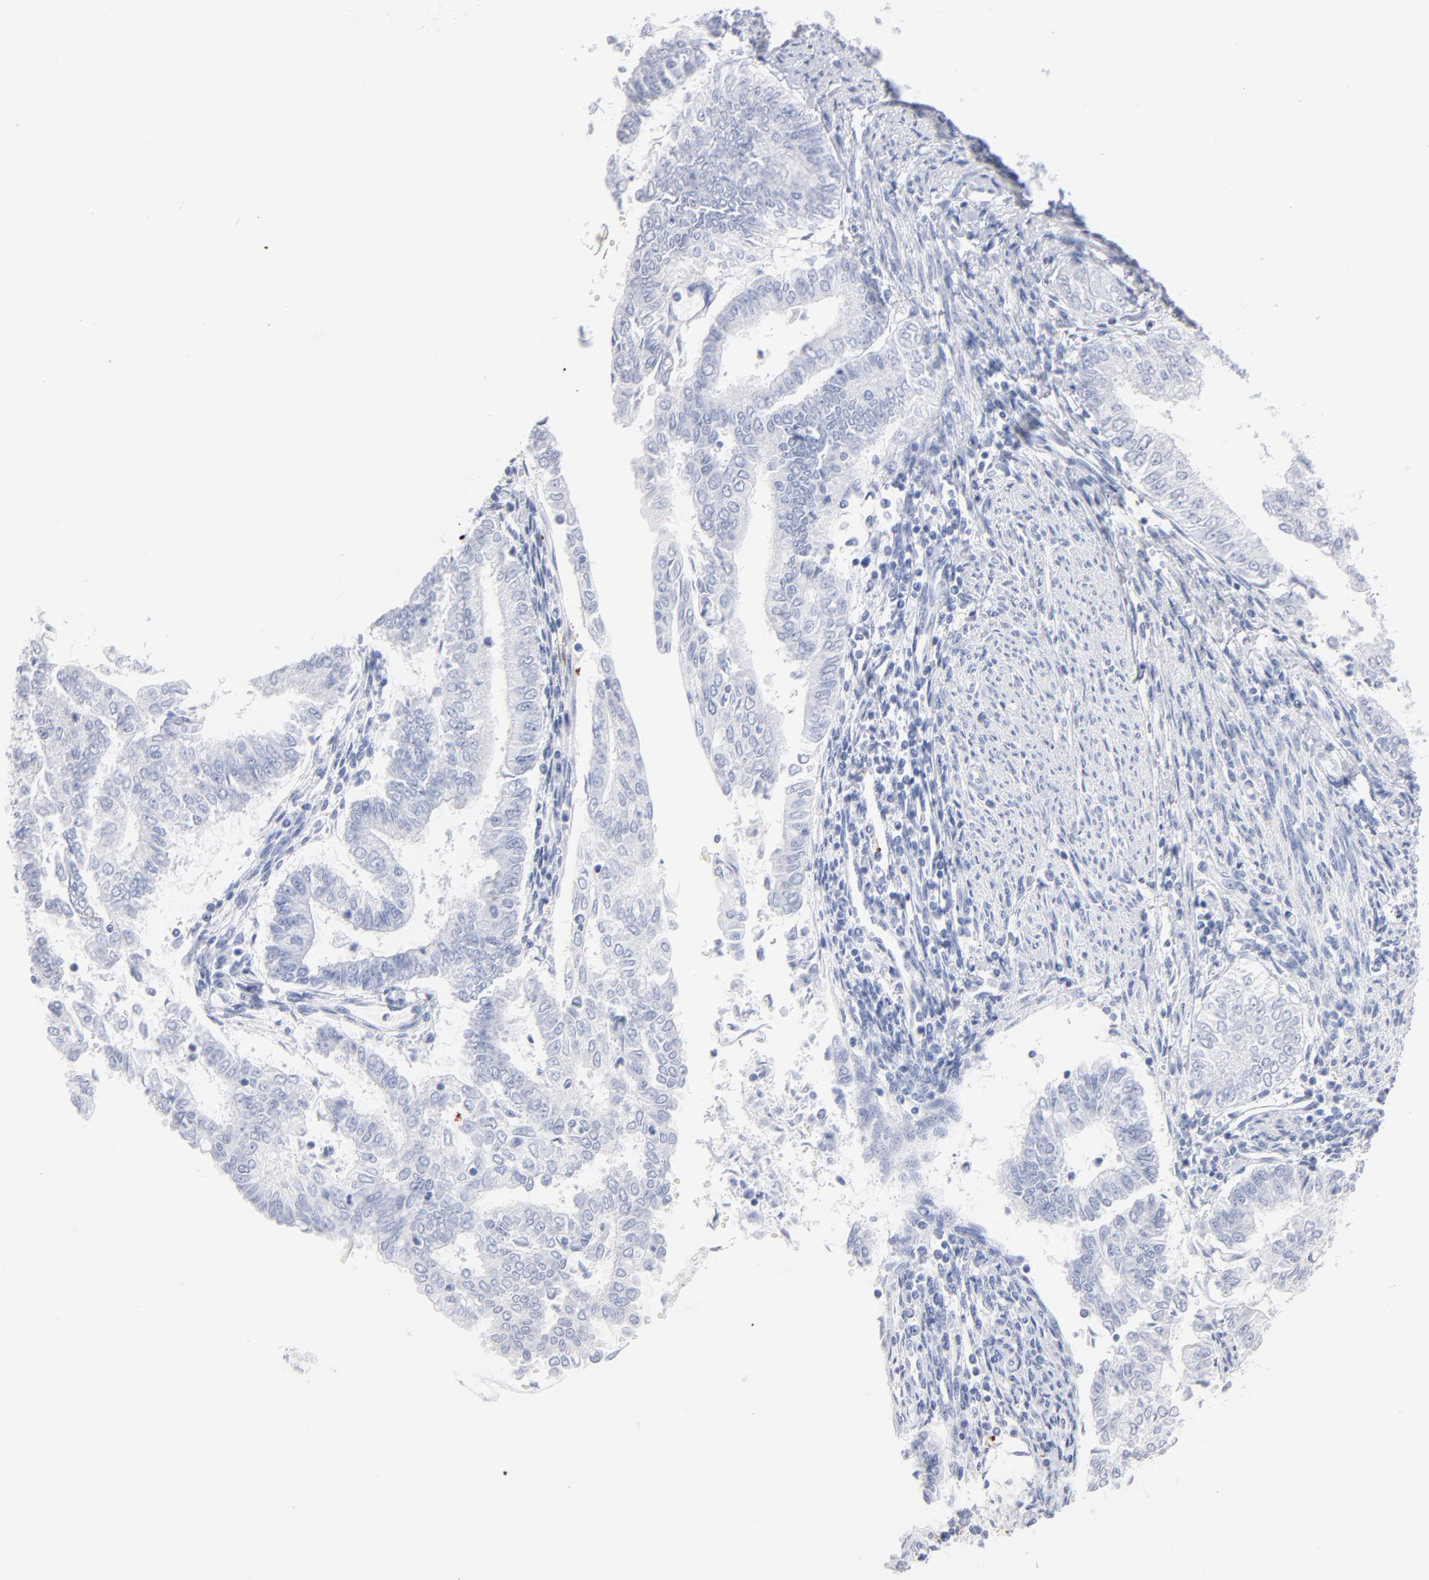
{"staining": {"intensity": "negative", "quantity": "none", "location": "none"}, "tissue": "endometrial cancer", "cell_type": "Tumor cells", "image_type": "cancer", "snomed": [{"axis": "morphology", "description": "Adenocarcinoma, NOS"}, {"axis": "topography", "description": "Endometrium"}], "caption": "Immunohistochemical staining of endometrial adenocarcinoma shows no significant staining in tumor cells. (Immunohistochemistry, brightfield microscopy, high magnification).", "gene": "IFIT2", "patient": {"sex": "female", "age": 66}}